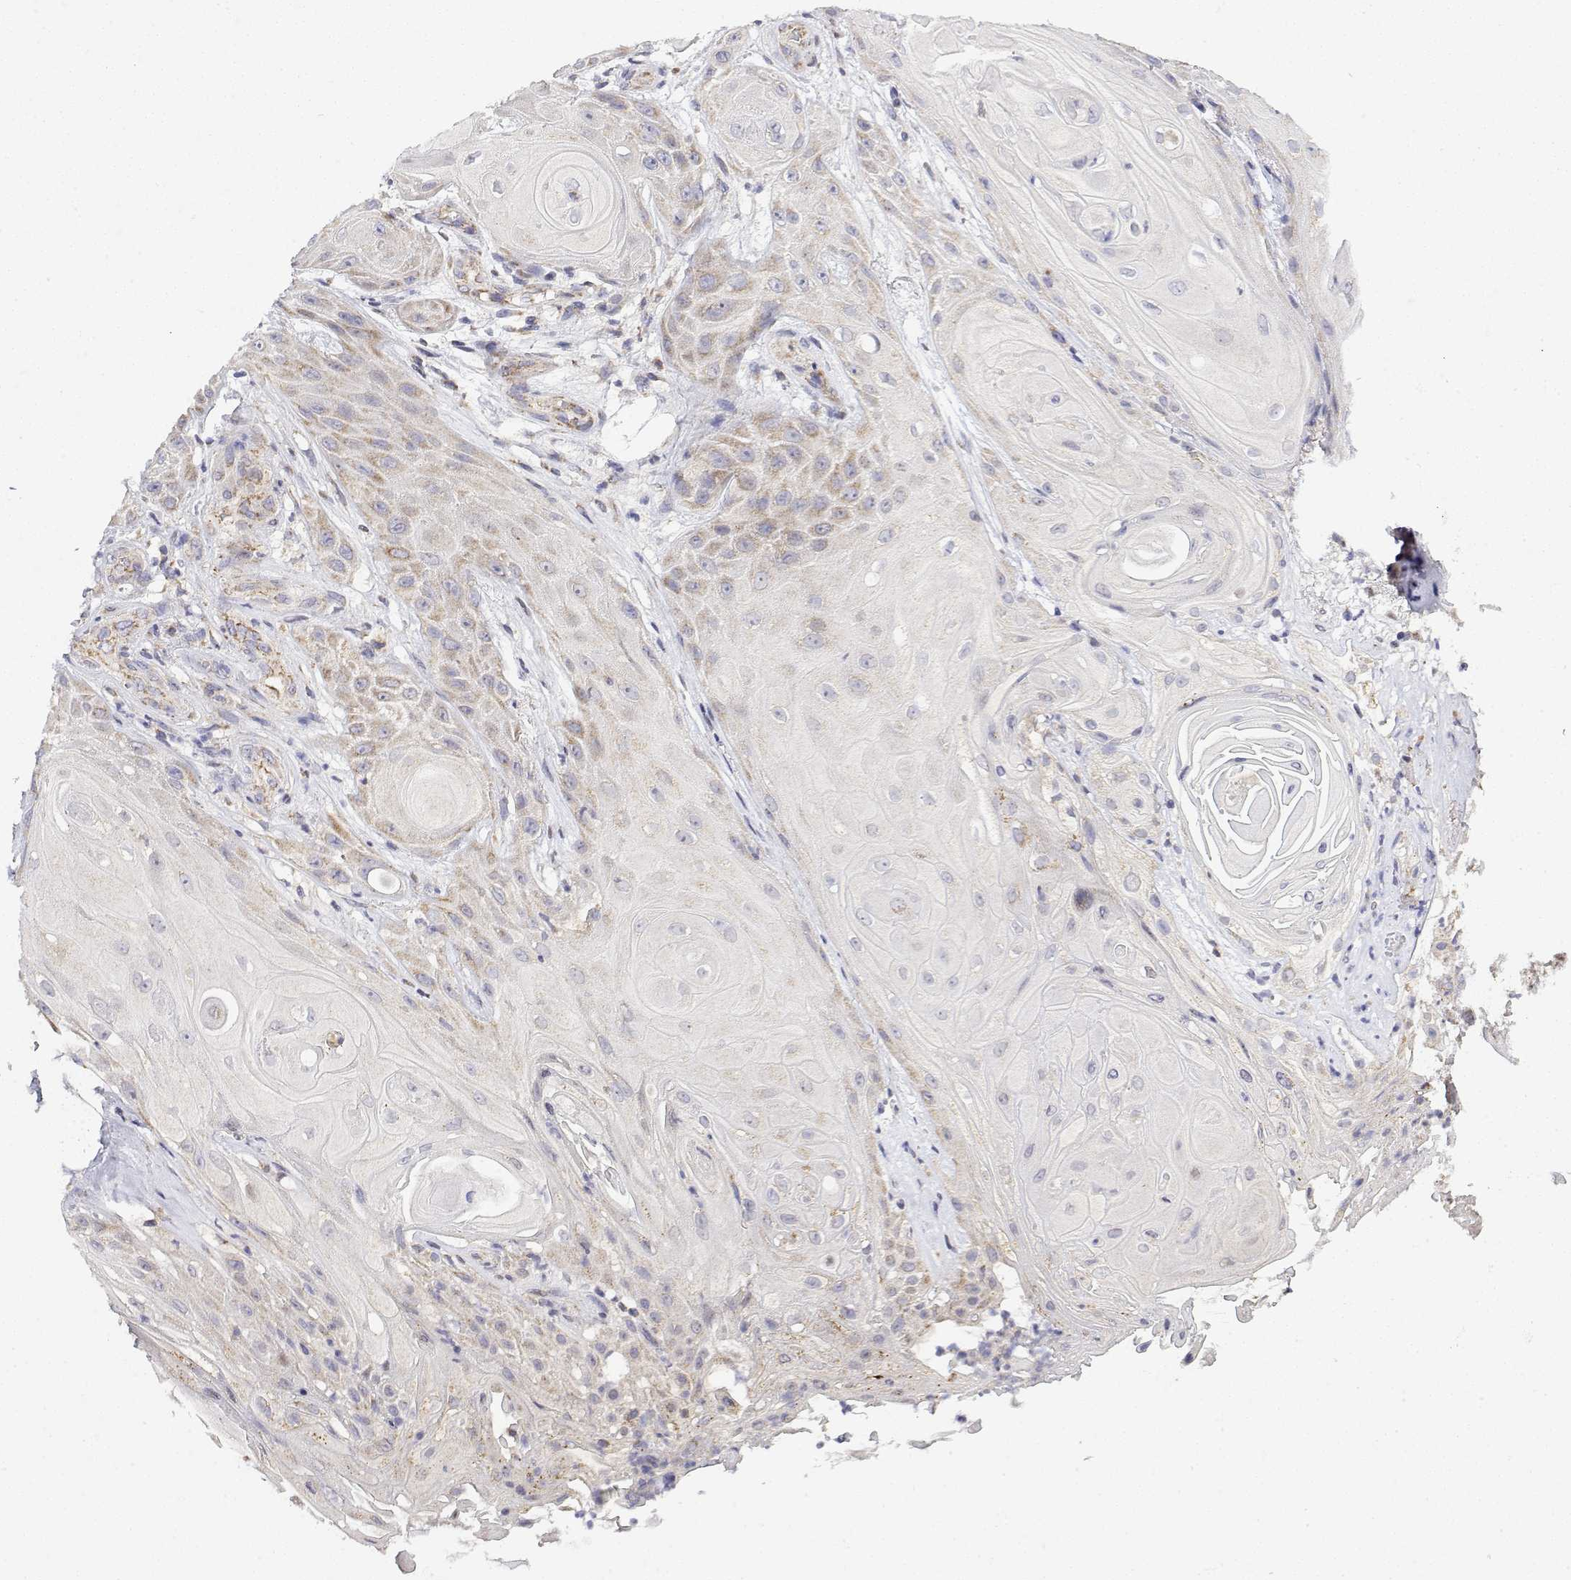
{"staining": {"intensity": "weak", "quantity": "25%-75%", "location": "cytoplasmic/membranous"}, "tissue": "skin cancer", "cell_type": "Tumor cells", "image_type": "cancer", "snomed": [{"axis": "morphology", "description": "Squamous cell carcinoma, NOS"}, {"axis": "topography", "description": "Skin"}], "caption": "Human squamous cell carcinoma (skin) stained with a protein marker displays weak staining in tumor cells.", "gene": "GADD45GIP1", "patient": {"sex": "male", "age": 62}}